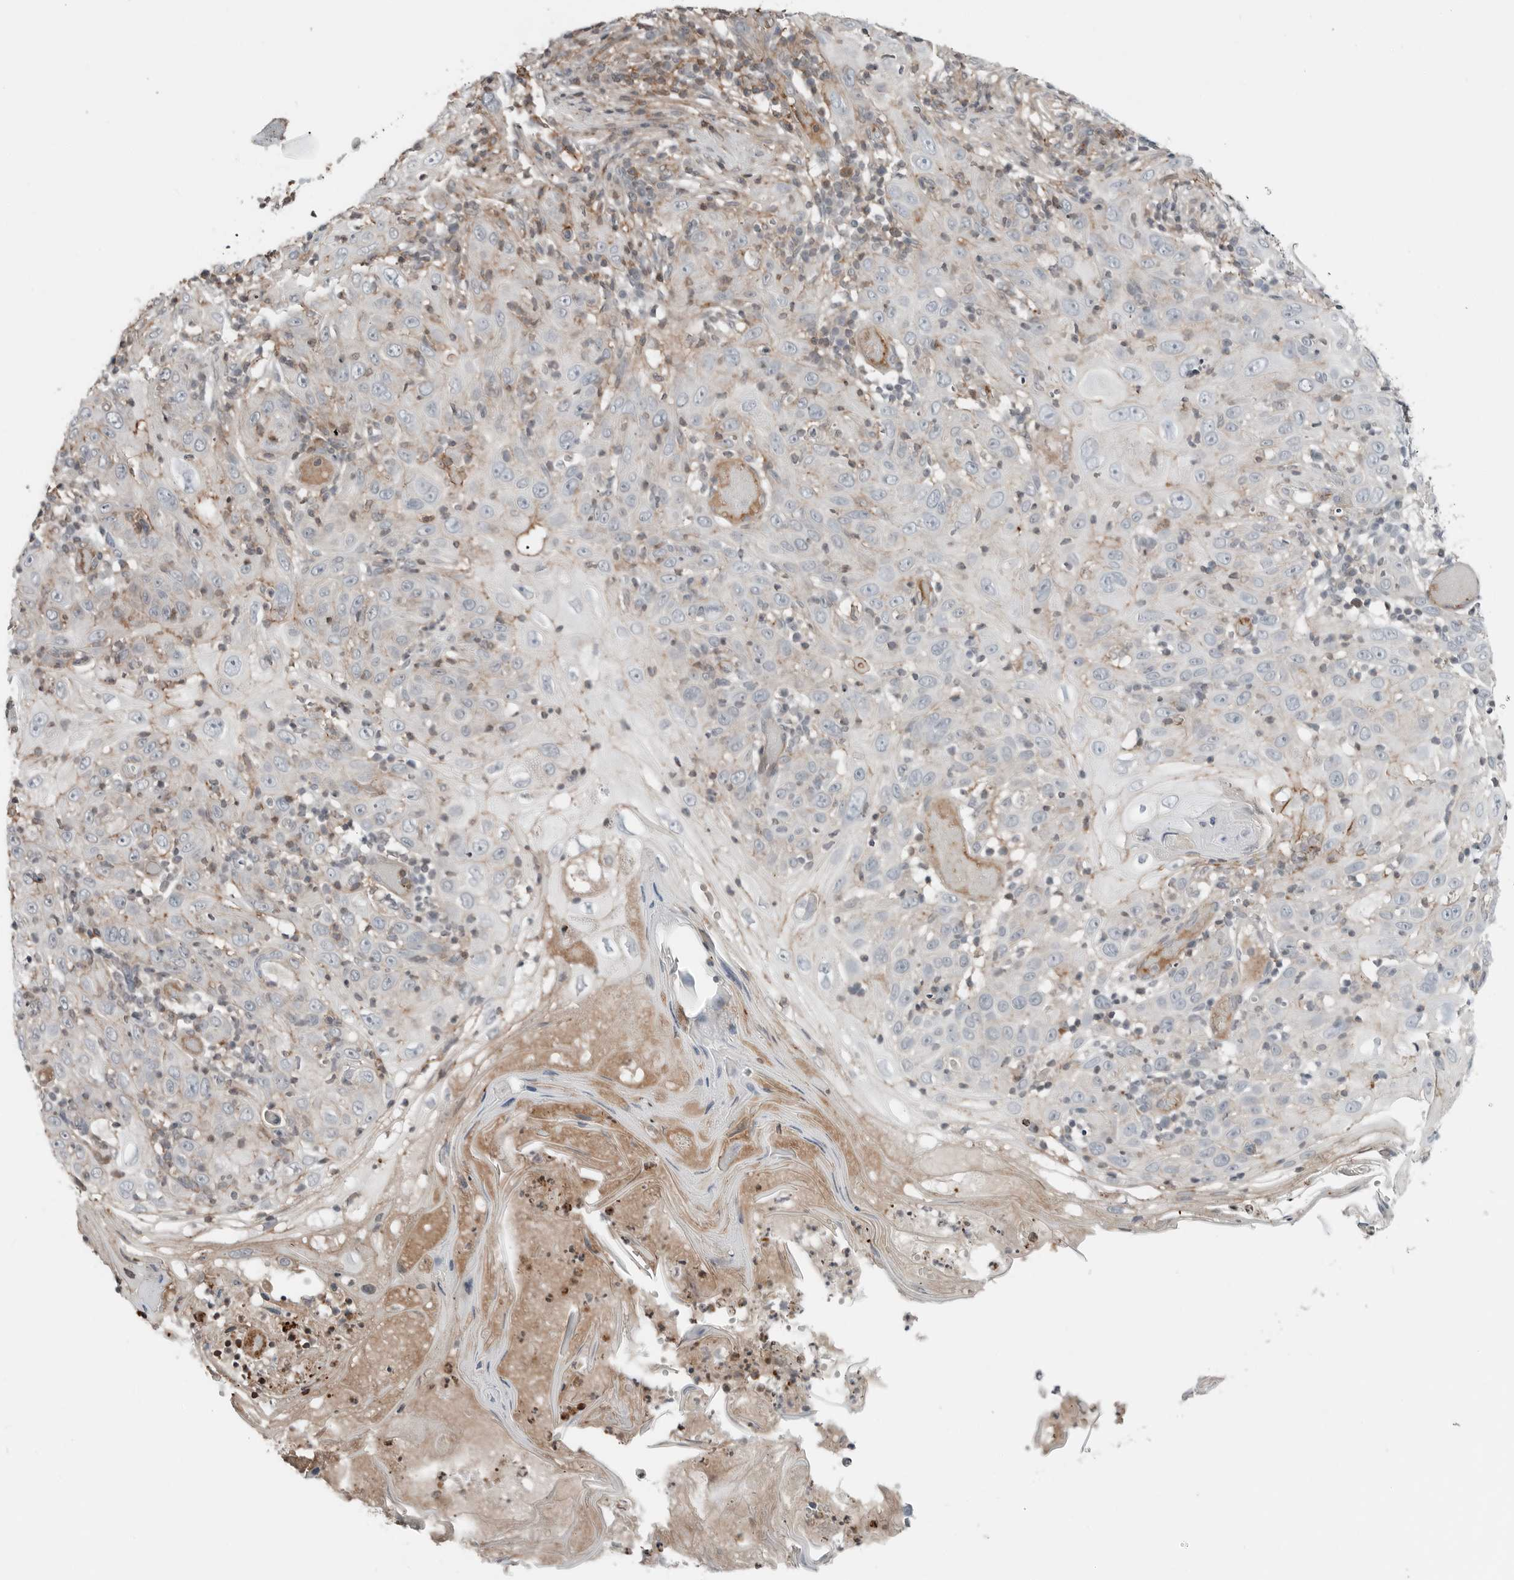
{"staining": {"intensity": "negative", "quantity": "none", "location": "none"}, "tissue": "skin cancer", "cell_type": "Tumor cells", "image_type": "cancer", "snomed": [{"axis": "morphology", "description": "Squamous cell carcinoma, NOS"}, {"axis": "topography", "description": "Skin"}], "caption": "Immunohistochemical staining of human skin cancer reveals no significant expression in tumor cells.", "gene": "LEFTY2", "patient": {"sex": "female", "age": 88}}